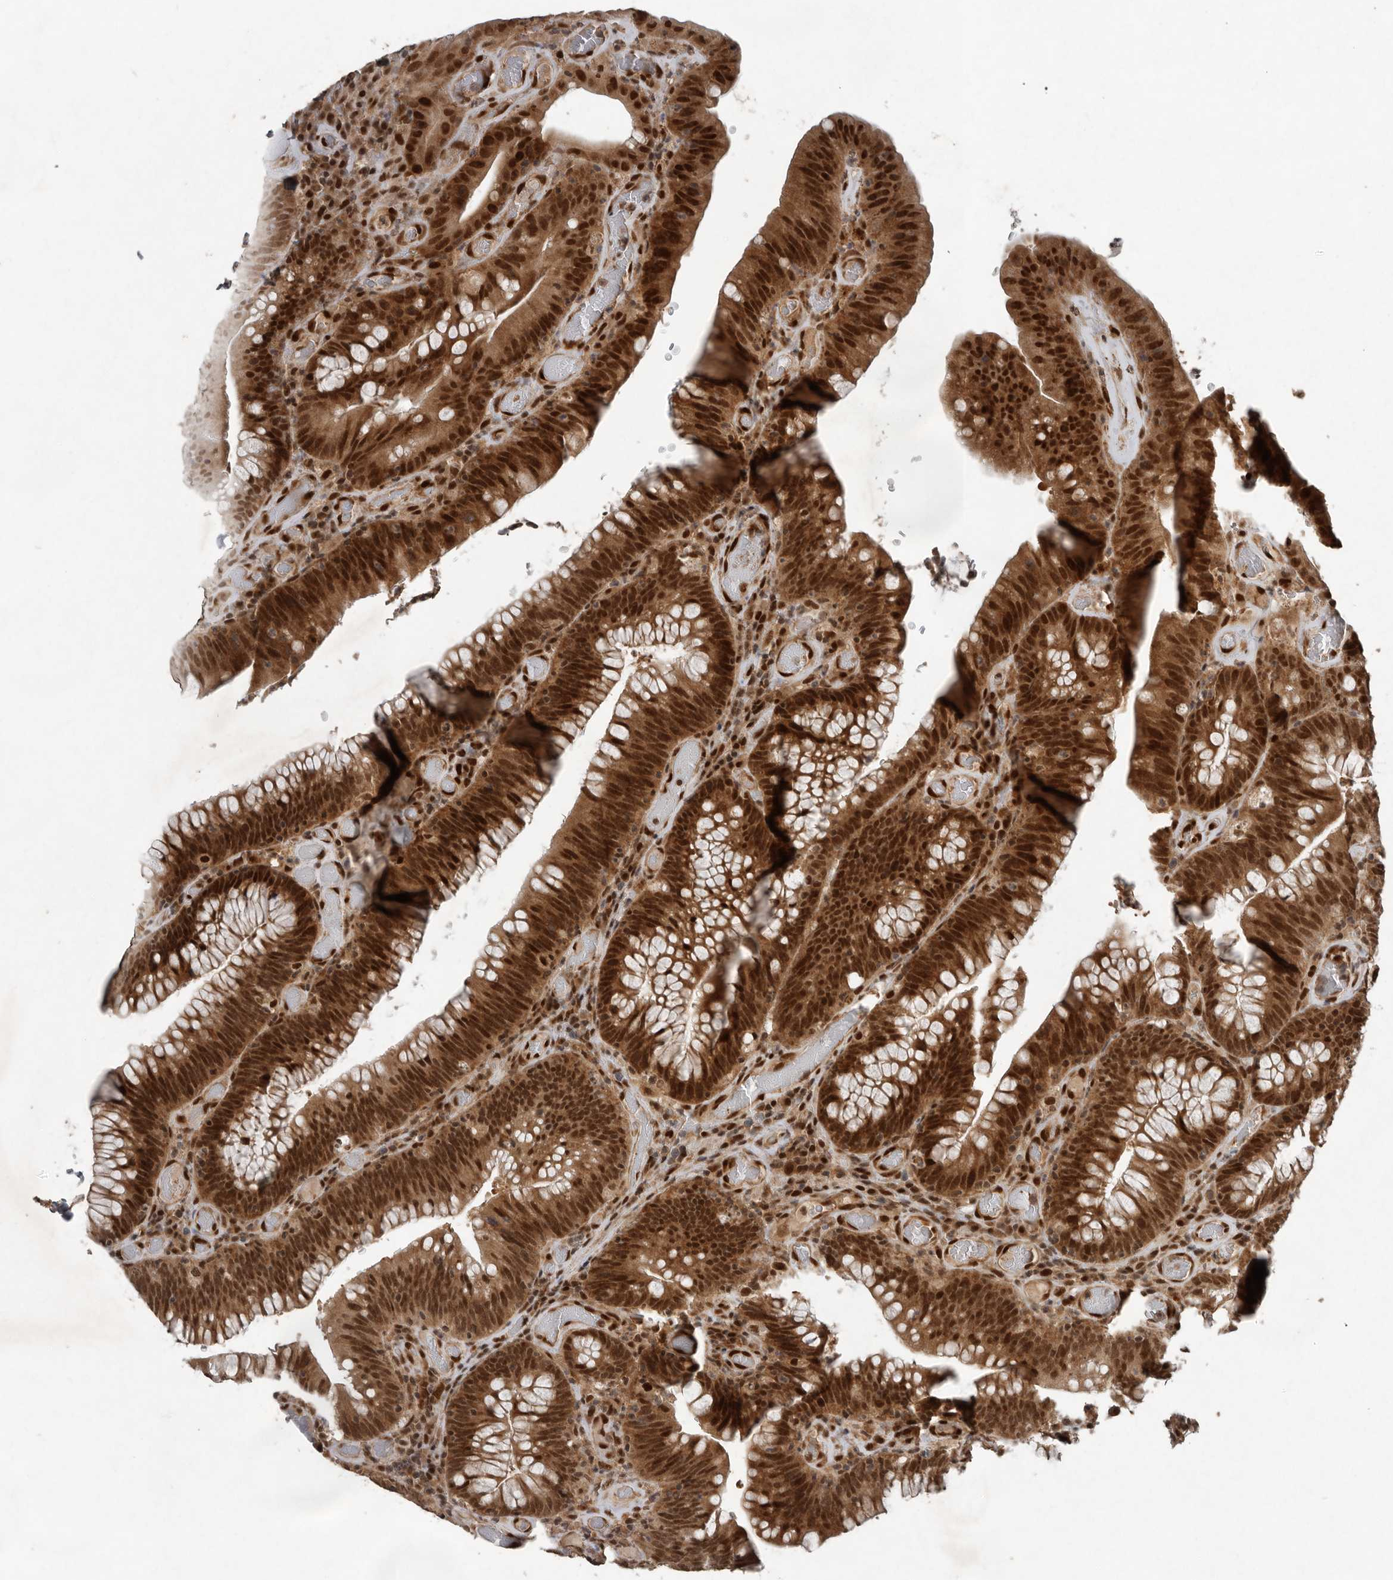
{"staining": {"intensity": "strong", "quantity": ">75%", "location": "cytoplasmic/membranous,nuclear"}, "tissue": "colorectal cancer", "cell_type": "Tumor cells", "image_type": "cancer", "snomed": [{"axis": "morphology", "description": "Normal tissue, NOS"}, {"axis": "topography", "description": "Colon"}], "caption": "Approximately >75% of tumor cells in human colorectal cancer demonstrate strong cytoplasmic/membranous and nuclear protein positivity as visualized by brown immunohistochemical staining.", "gene": "CDC27", "patient": {"sex": "female", "age": 82}}